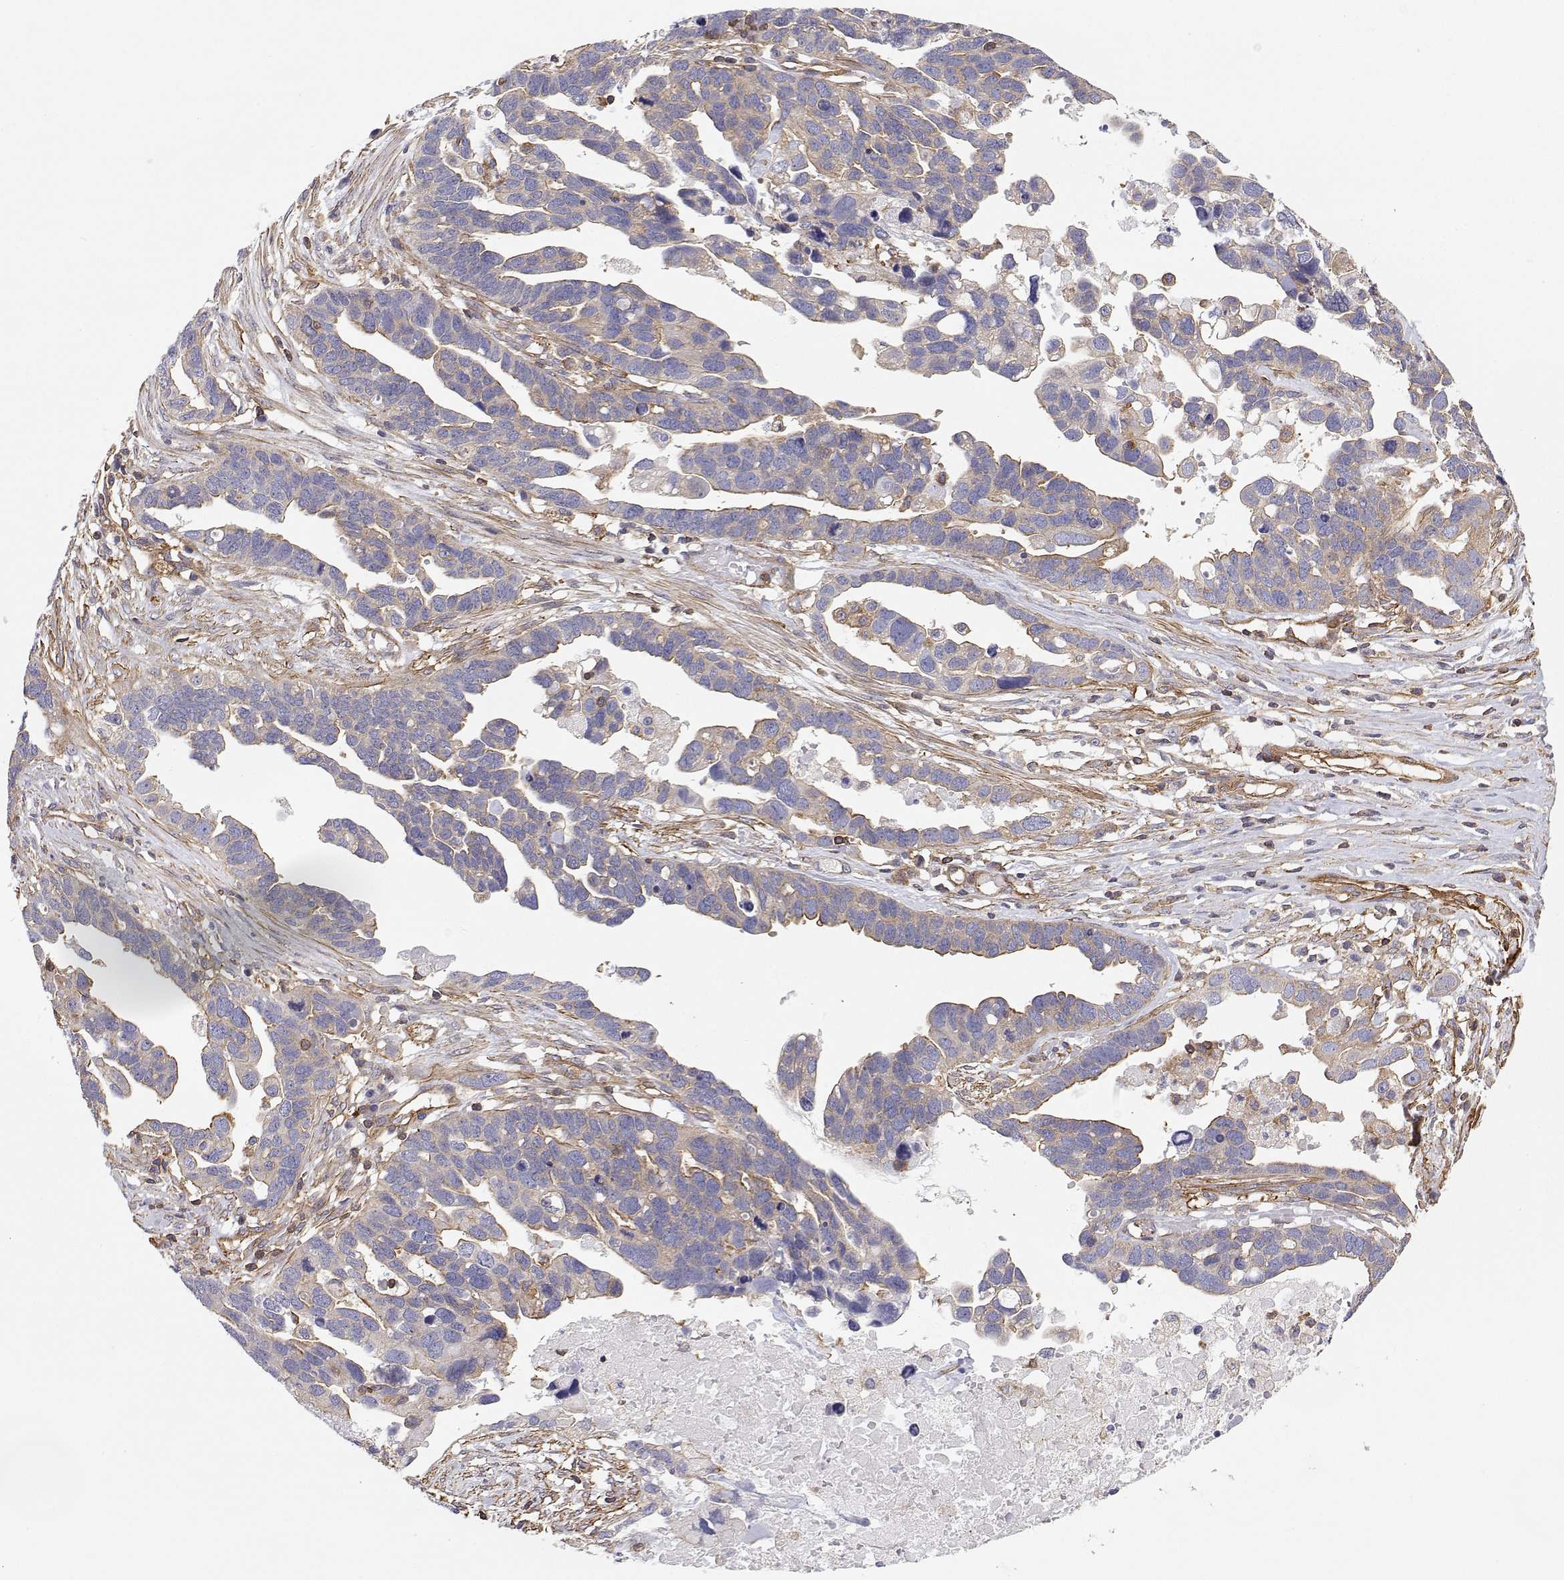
{"staining": {"intensity": "negative", "quantity": "none", "location": "none"}, "tissue": "ovarian cancer", "cell_type": "Tumor cells", "image_type": "cancer", "snomed": [{"axis": "morphology", "description": "Cystadenocarcinoma, serous, NOS"}, {"axis": "topography", "description": "Ovary"}], "caption": "This photomicrograph is of ovarian cancer (serous cystadenocarcinoma) stained with immunohistochemistry to label a protein in brown with the nuclei are counter-stained blue. There is no positivity in tumor cells. (DAB (3,3'-diaminobenzidine) immunohistochemistry, high magnification).", "gene": "MYH9", "patient": {"sex": "female", "age": 54}}